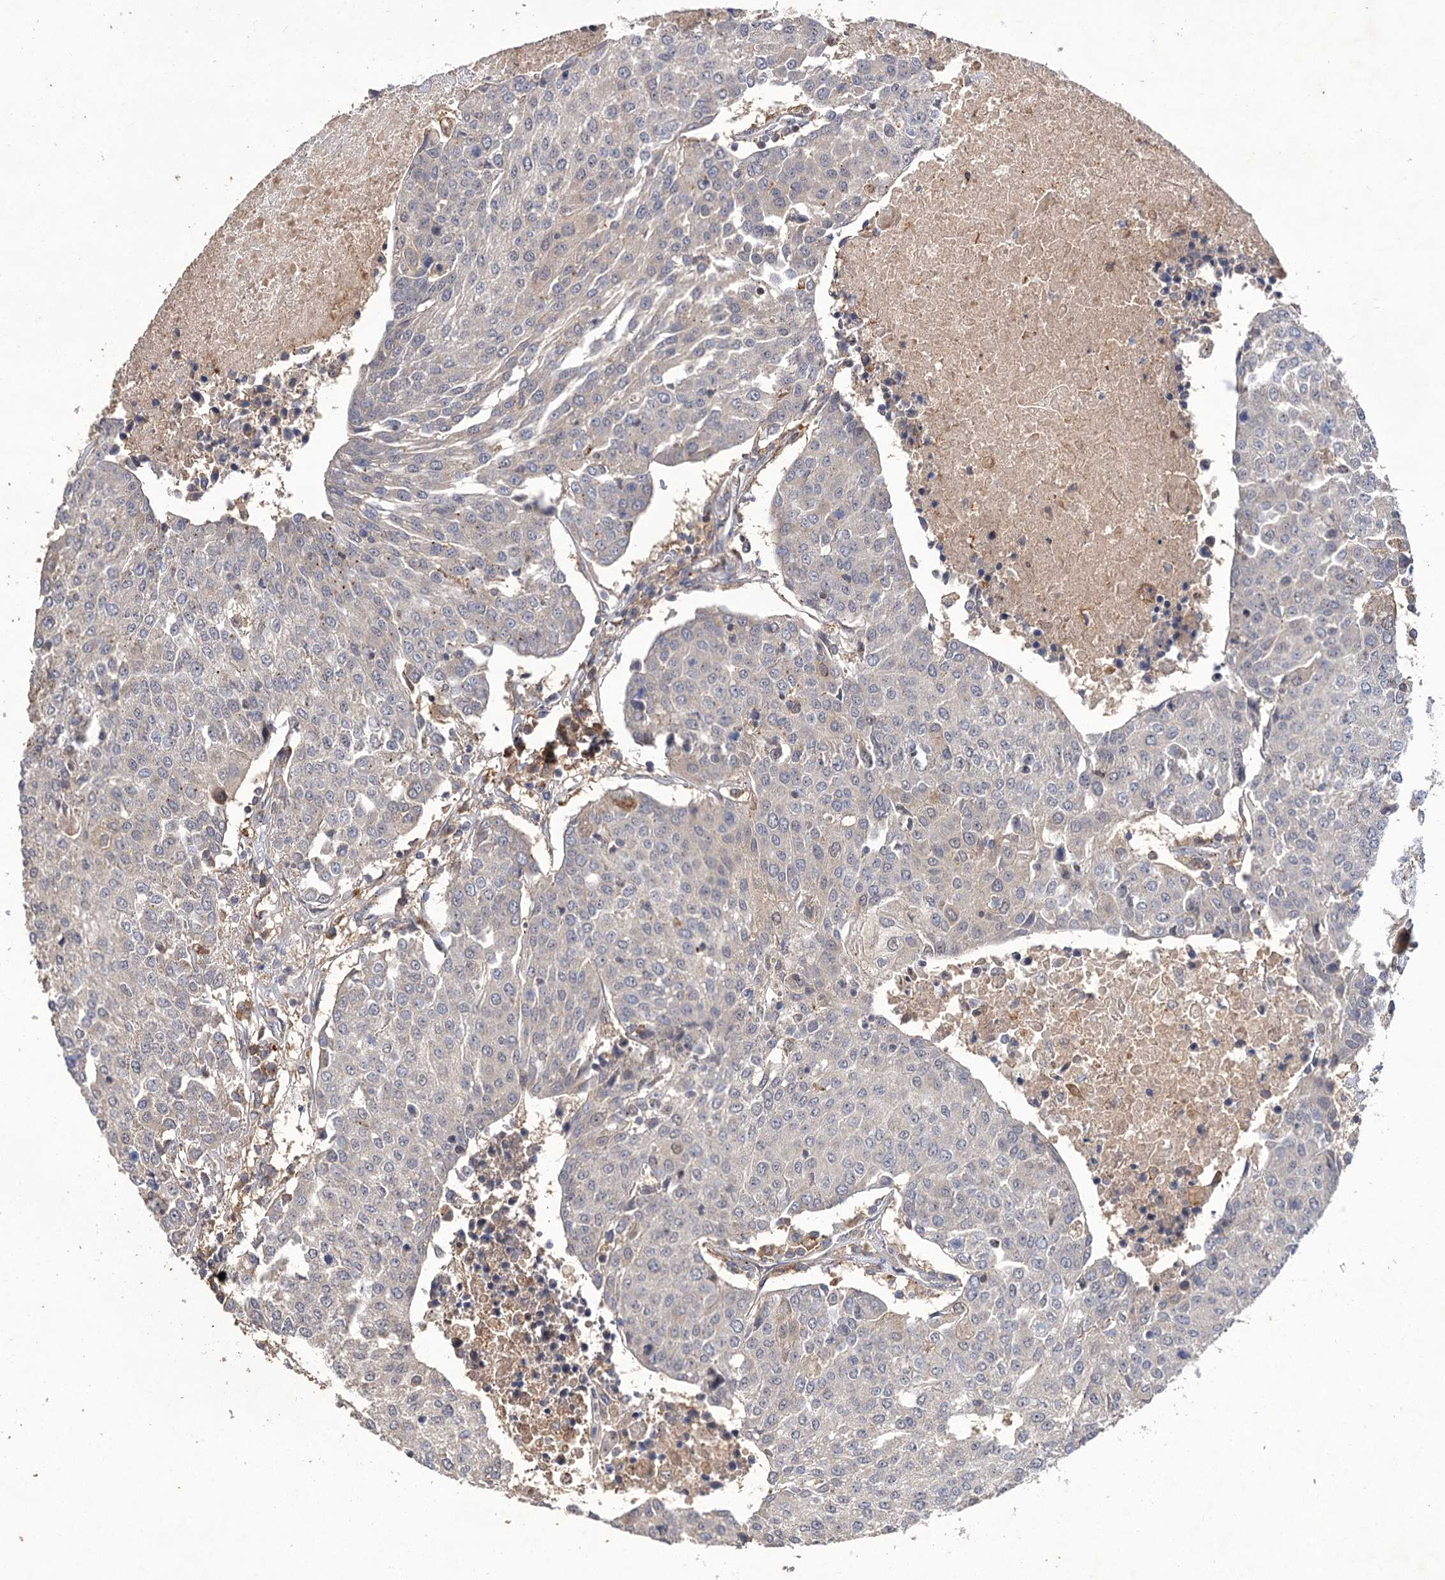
{"staining": {"intensity": "negative", "quantity": "none", "location": "none"}, "tissue": "urothelial cancer", "cell_type": "Tumor cells", "image_type": "cancer", "snomed": [{"axis": "morphology", "description": "Urothelial carcinoma, High grade"}, {"axis": "topography", "description": "Urinary bladder"}], "caption": "IHC photomicrograph of urothelial cancer stained for a protein (brown), which shows no expression in tumor cells.", "gene": "FBXW8", "patient": {"sex": "female", "age": 85}}